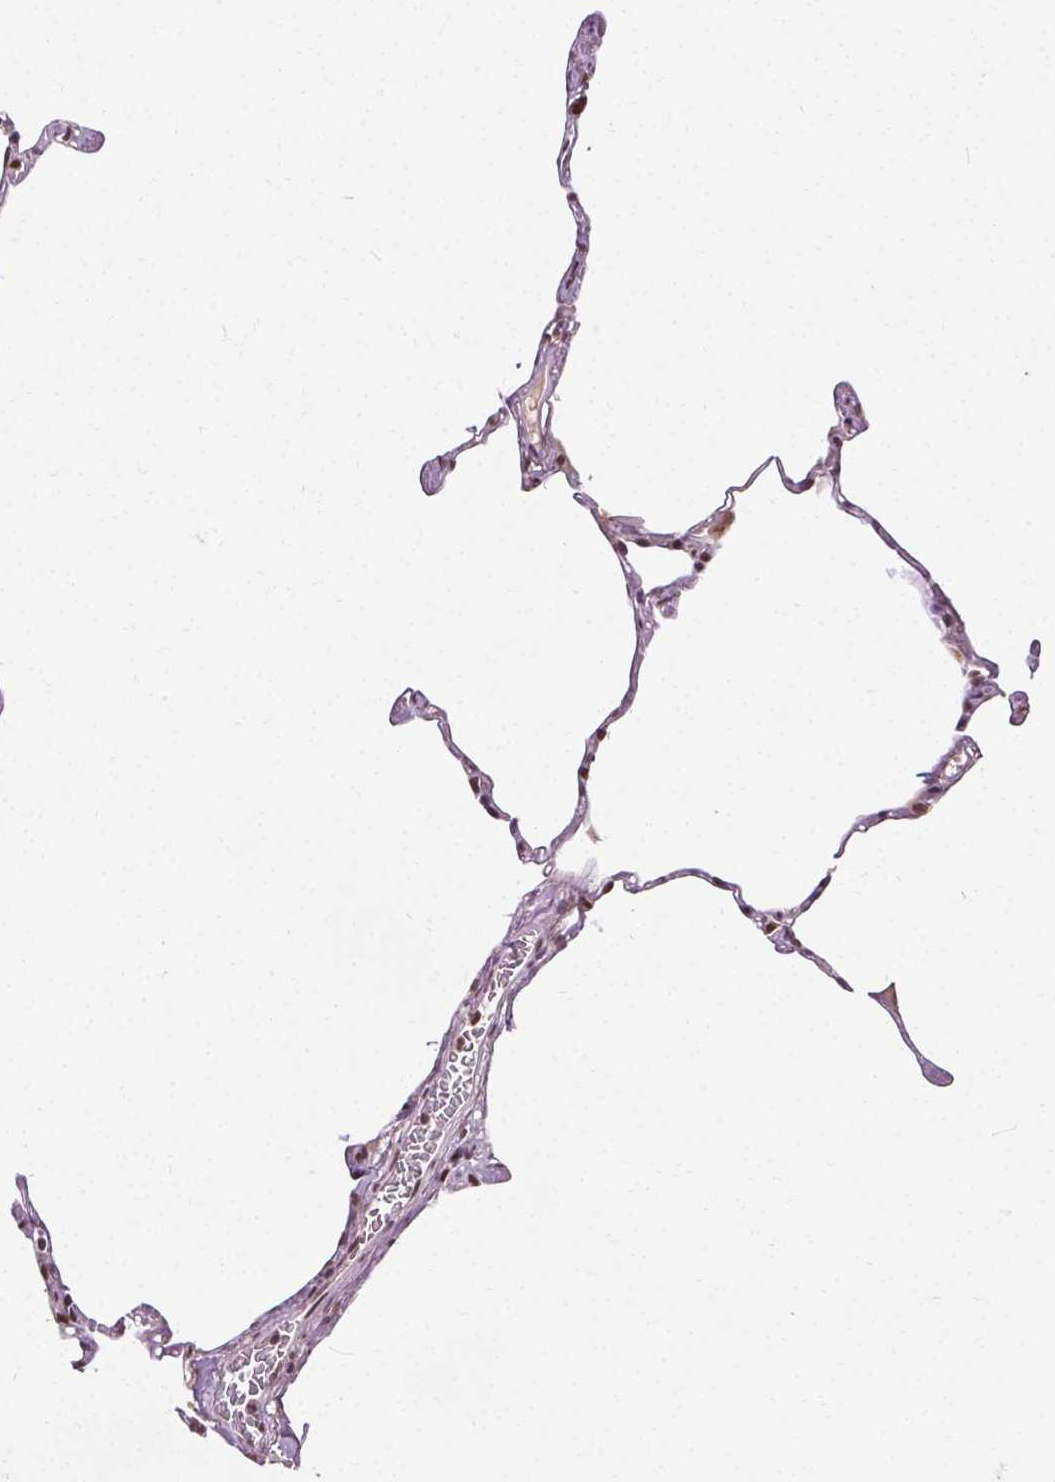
{"staining": {"intensity": "moderate", "quantity": "25%-75%", "location": "nuclear"}, "tissue": "lung", "cell_type": "Alveolar cells", "image_type": "normal", "snomed": [{"axis": "morphology", "description": "Normal tissue, NOS"}, {"axis": "topography", "description": "Lung"}], "caption": "A brown stain shows moderate nuclear positivity of a protein in alveolar cells of normal lung.", "gene": "MED6", "patient": {"sex": "male", "age": 65}}